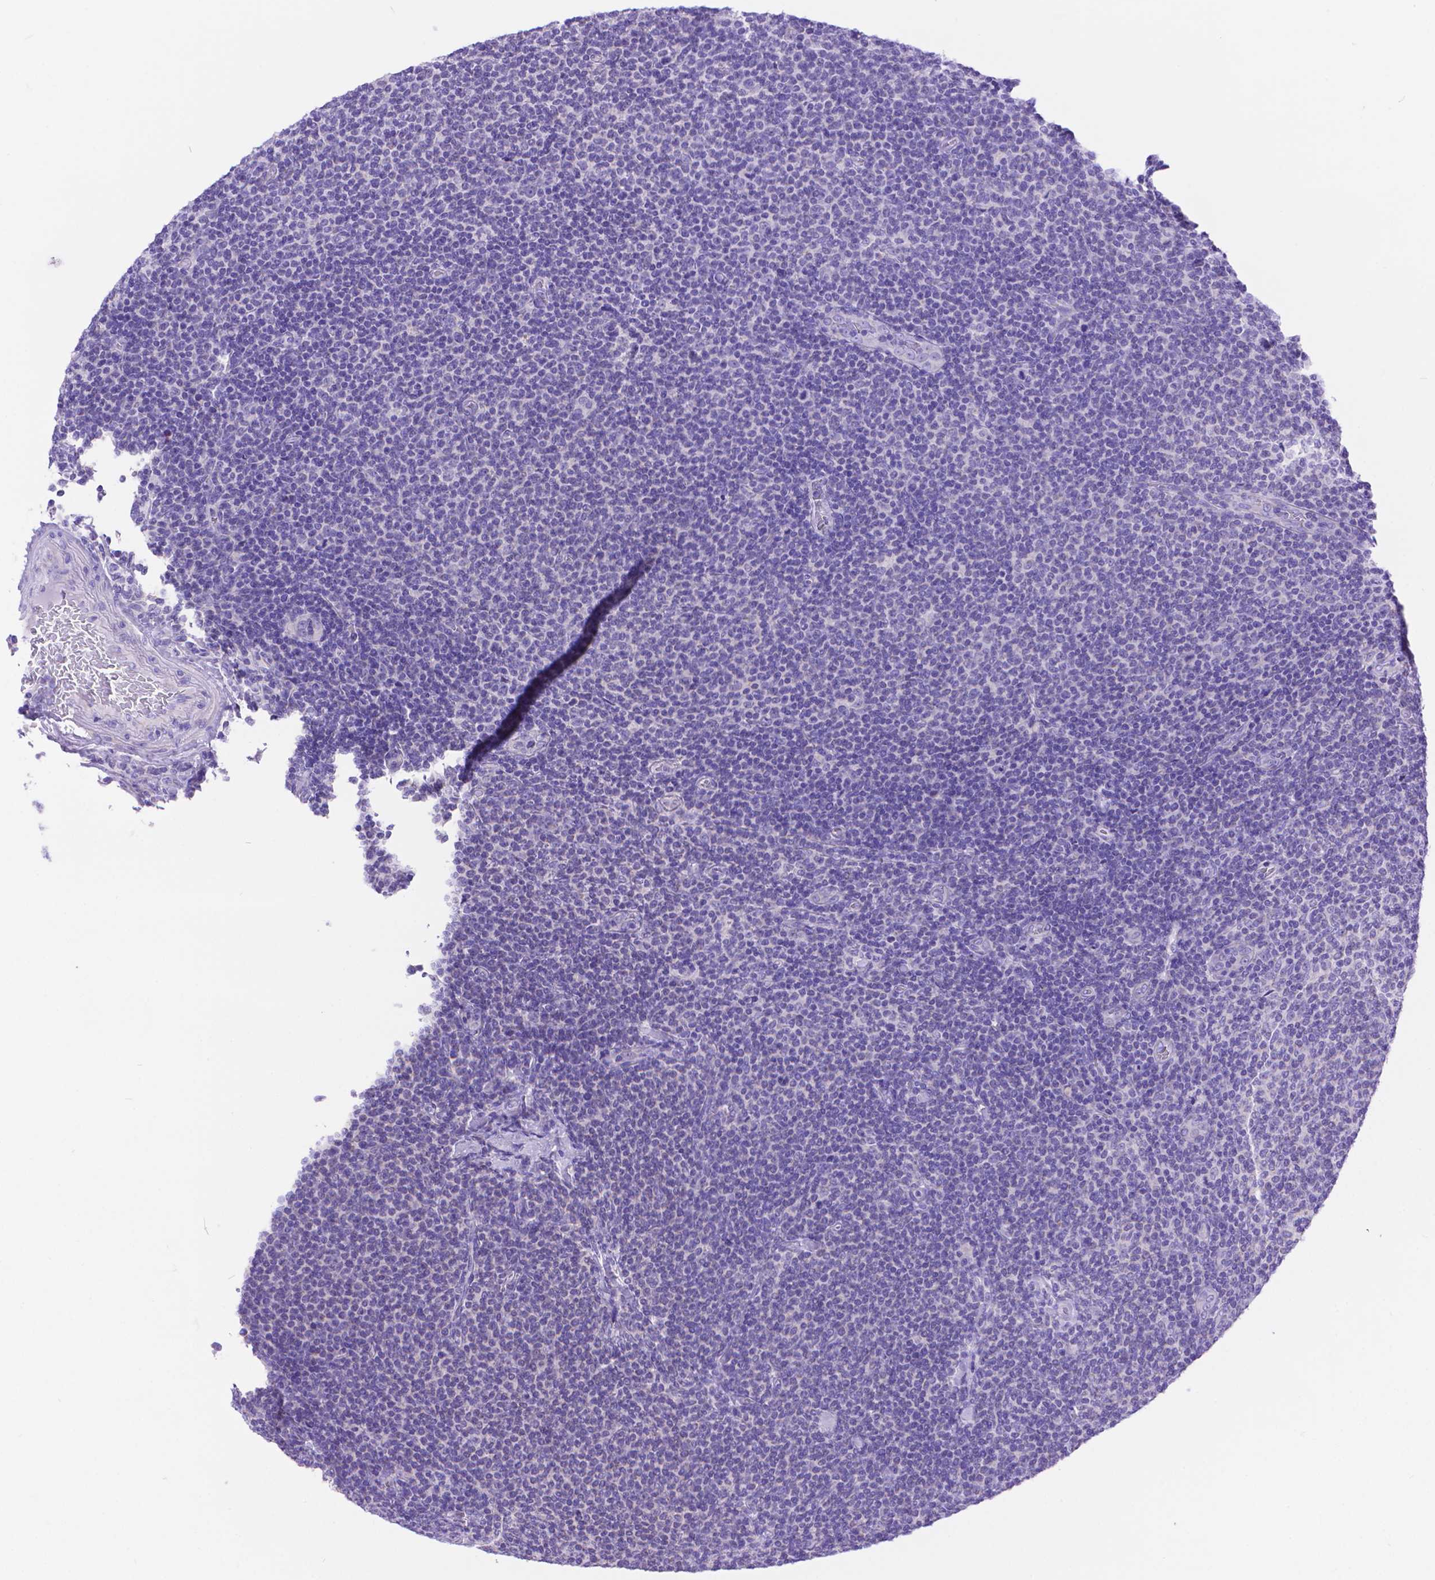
{"staining": {"intensity": "negative", "quantity": "none", "location": "none"}, "tissue": "lymphoma", "cell_type": "Tumor cells", "image_type": "cancer", "snomed": [{"axis": "morphology", "description": "Malignant lymphoma, non-Hodgkin's type, Low grade"}, {"axis": "topography", "description": "Lymph node"}], "caption": "DAB (3,3'-diaminobenzidine) immunohistochemical staining of low-grade malignant lymphoma, non-Hodgkin's type exhibits no significant positivity in tumor cells. (Stains: DAB IHC with hematoxylin counter stain, Microscopy: brightfield microscopy at high magnification).", "gene": "DHRS2", "patient": {"sex": "male", "age": 52}}